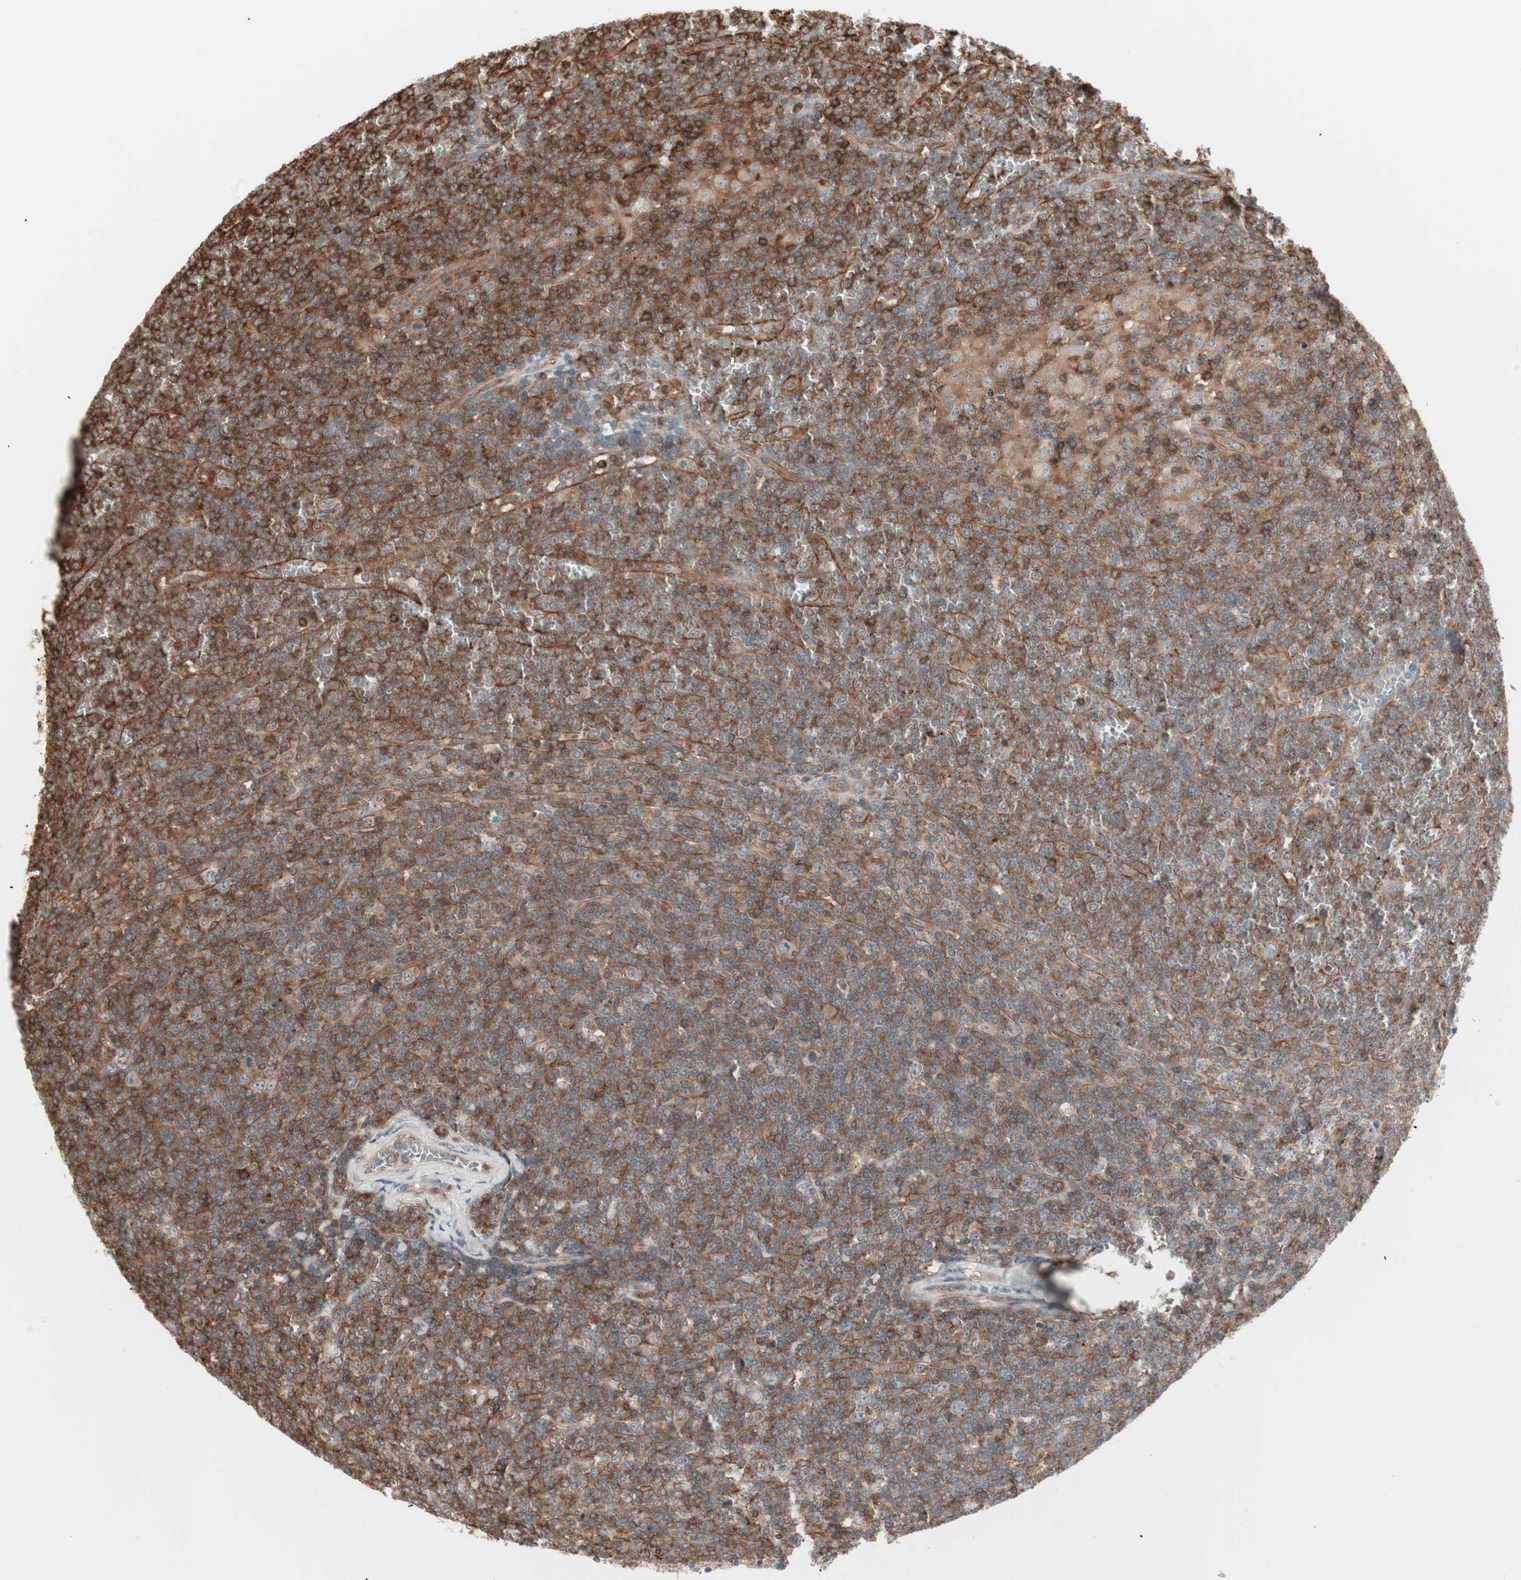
{"staining": {"intensity": "strong", "quantity": ">75%", "location": "cytoplasmic/membranous"}, "tissue": "lymphoma", "cell_type": "Tumor cells", "image_type": "cancer", "snomed": [{"axis": "morphology", "description": "Malignant lymphoma, non-Hodgkin's type, Low grade"}, {"axis": "topography", "description": "Spleen"}], "caption": "Lymphoma was stained to show a protein in brown. There is high levels of strong cytoplasmic/membranous staining in approximately >75% of tumor cells. (DAB (3,3'-diaminobenzidine) = brown stain, brightfield microscopy at high magnification).", "gene": "TCP11L1", "patient": {"sex": "female", "age": 19}}